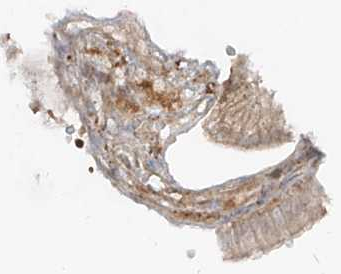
{"staining": {"intensity": "moderate", "quantity": "25%-75%", "location": "cytoplasmic/membranous"}, "tissue": "gallbladder", "cell_type": "Glandular cells", "image_type": "normal", "snomed": [{"axis": "morphology", "description": "Normal tissue, NOS"}, {"axis": "topography", "description": "Gallbladder"}], "caption": "This is a photomicrograph of IHC staining of unremarkable gallbladder, which shows moderate positivity in the cytoplasmic/membranous of glandular cells.", "gene": "KYNU", "patient": {"sex": "male", "age": 38}}